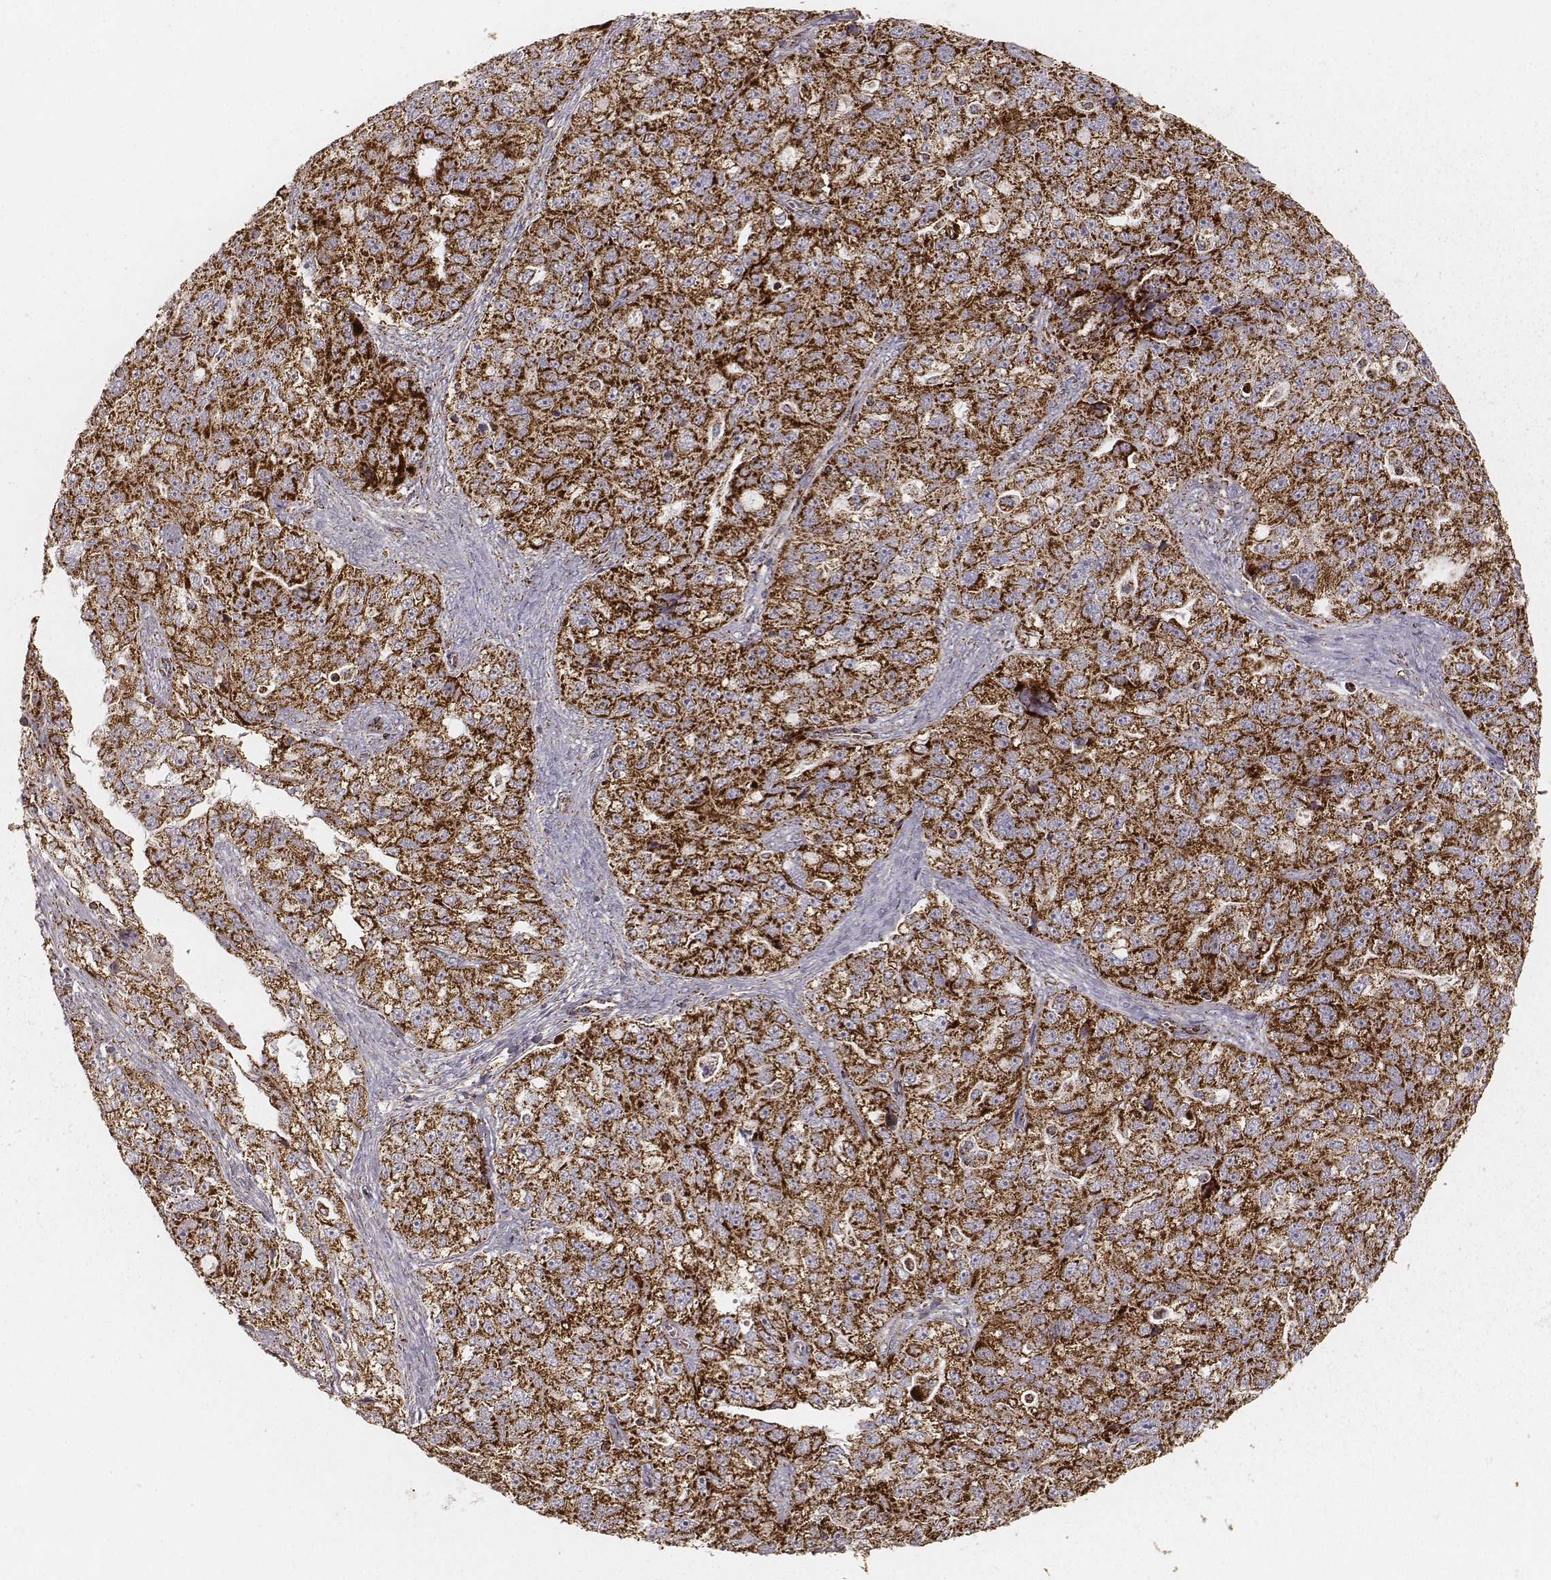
{"staining": {"intensity": "strong", "quantity": ">75%", "location": "cytoplasmic/membranous"}, "tissue": "ovarian cancer", "cell_type": "Tumor cells", "image_type": "cancer", "snomed": [{"axis": "morphology", "description": "Cystadenocarcinoma, serous, NOS"}, {"axis": "topography", "description": "Ovary"}], "caption": "This is a histology image of immunohistochemistry (IHC) staining of ovarian serous cystadenocarcinoma, which shows strong positivity in the cytoplasmic/membranous of tumor cells.", "gene": "CS", "patient": {"sex": "female", "age": 51}}